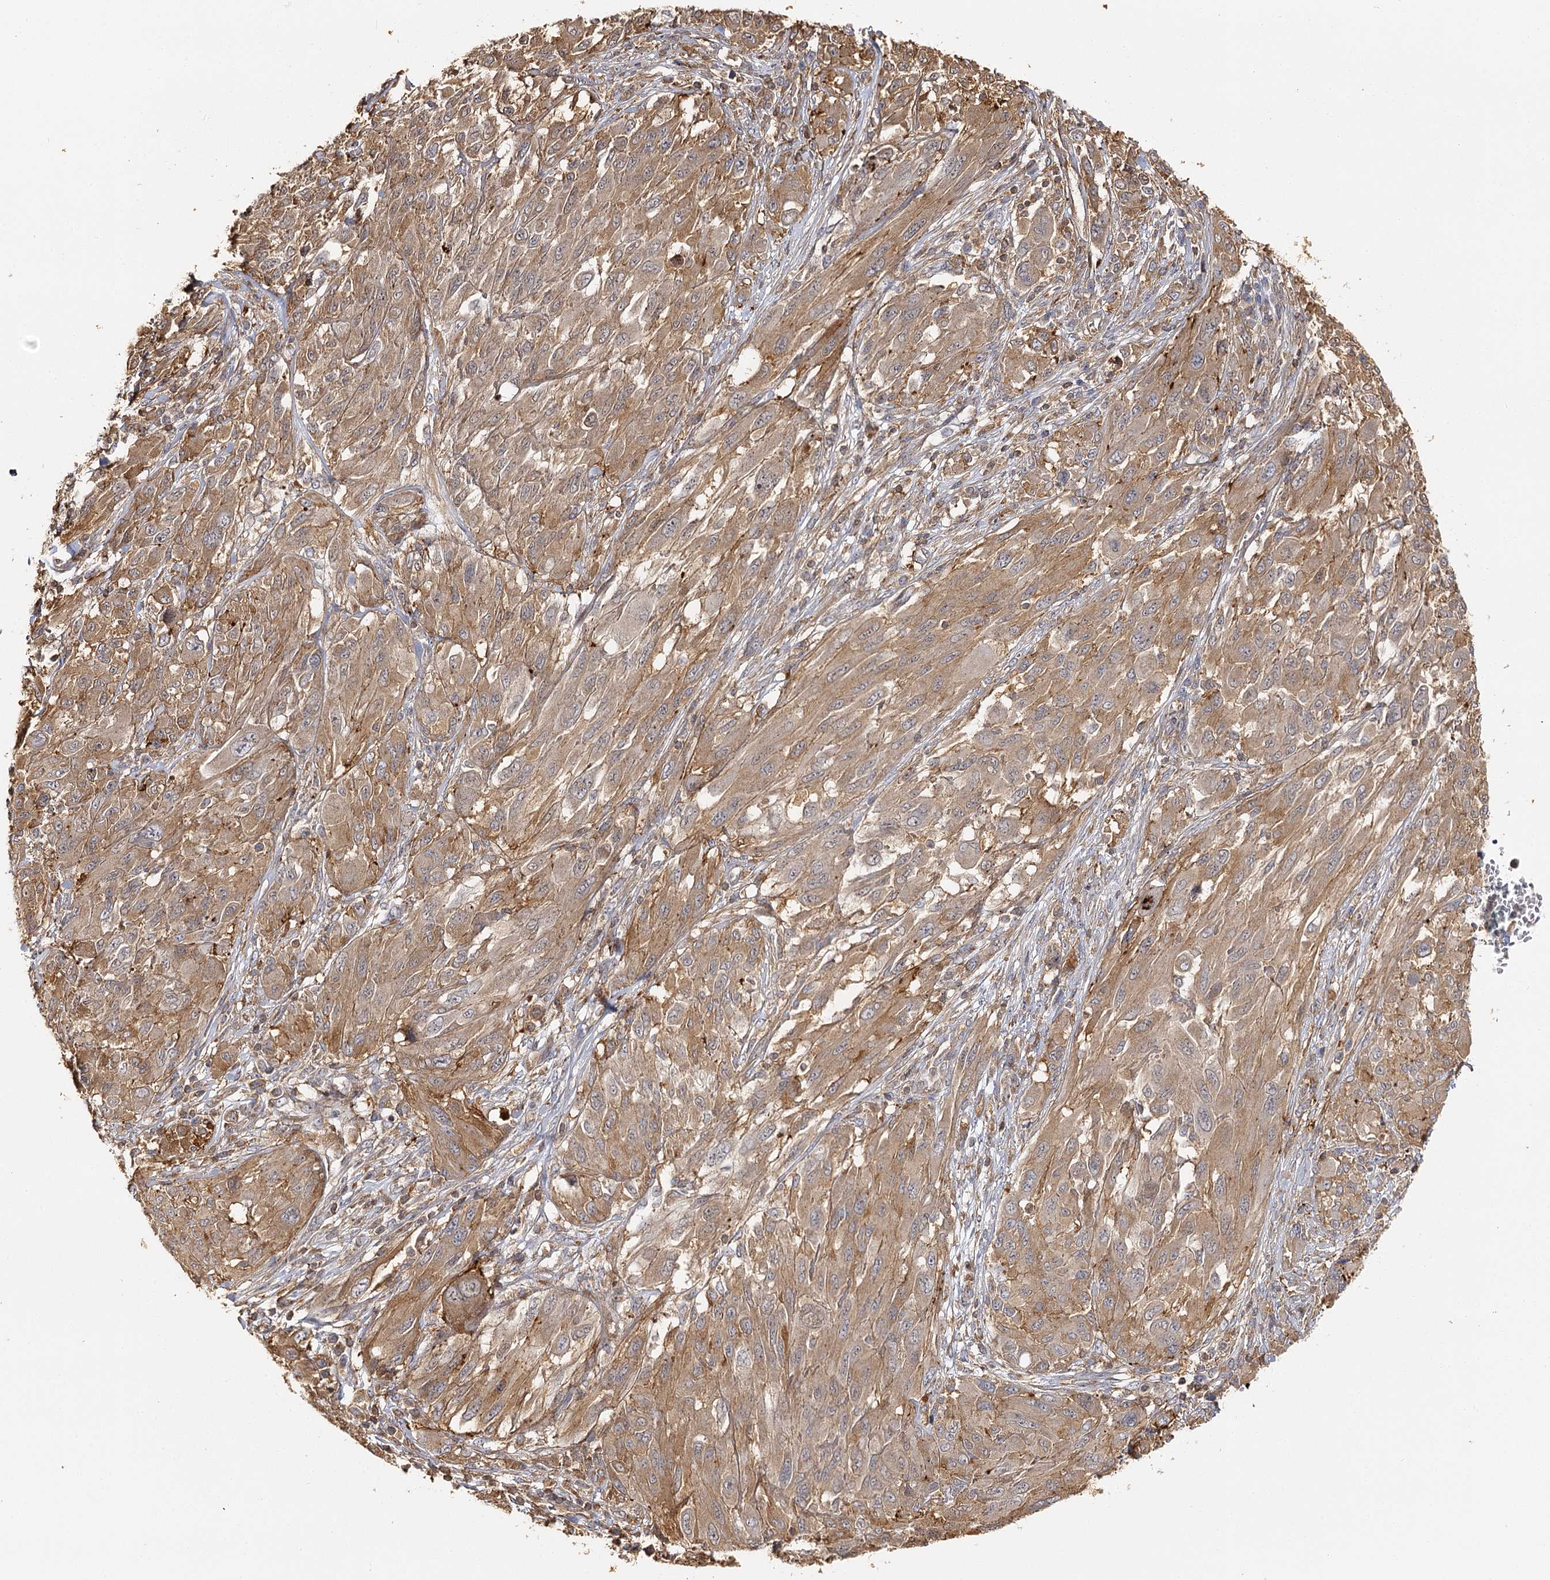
{"staining": {"intensity": "moderate", "quantity": ">75%", "location": "cytoplasmic/membranous"}, "tissue": "melanoma", "cell_type": "Tumor cells", "image_type": "cancer", "snomed": [{"axis": "morphology", "description": "Malignant melanoma, NOS"}, {"axis": "topography", "description": "Skin"}], "caption": "DAB immunohistochemical staining of human malignant melanoma demonstrates moderate cytoplasmic/membranous protein positivity in approximately >75% of tumor cells.", "gene": "SEC24B", "patient": {"sex": "female", "age": 91}}